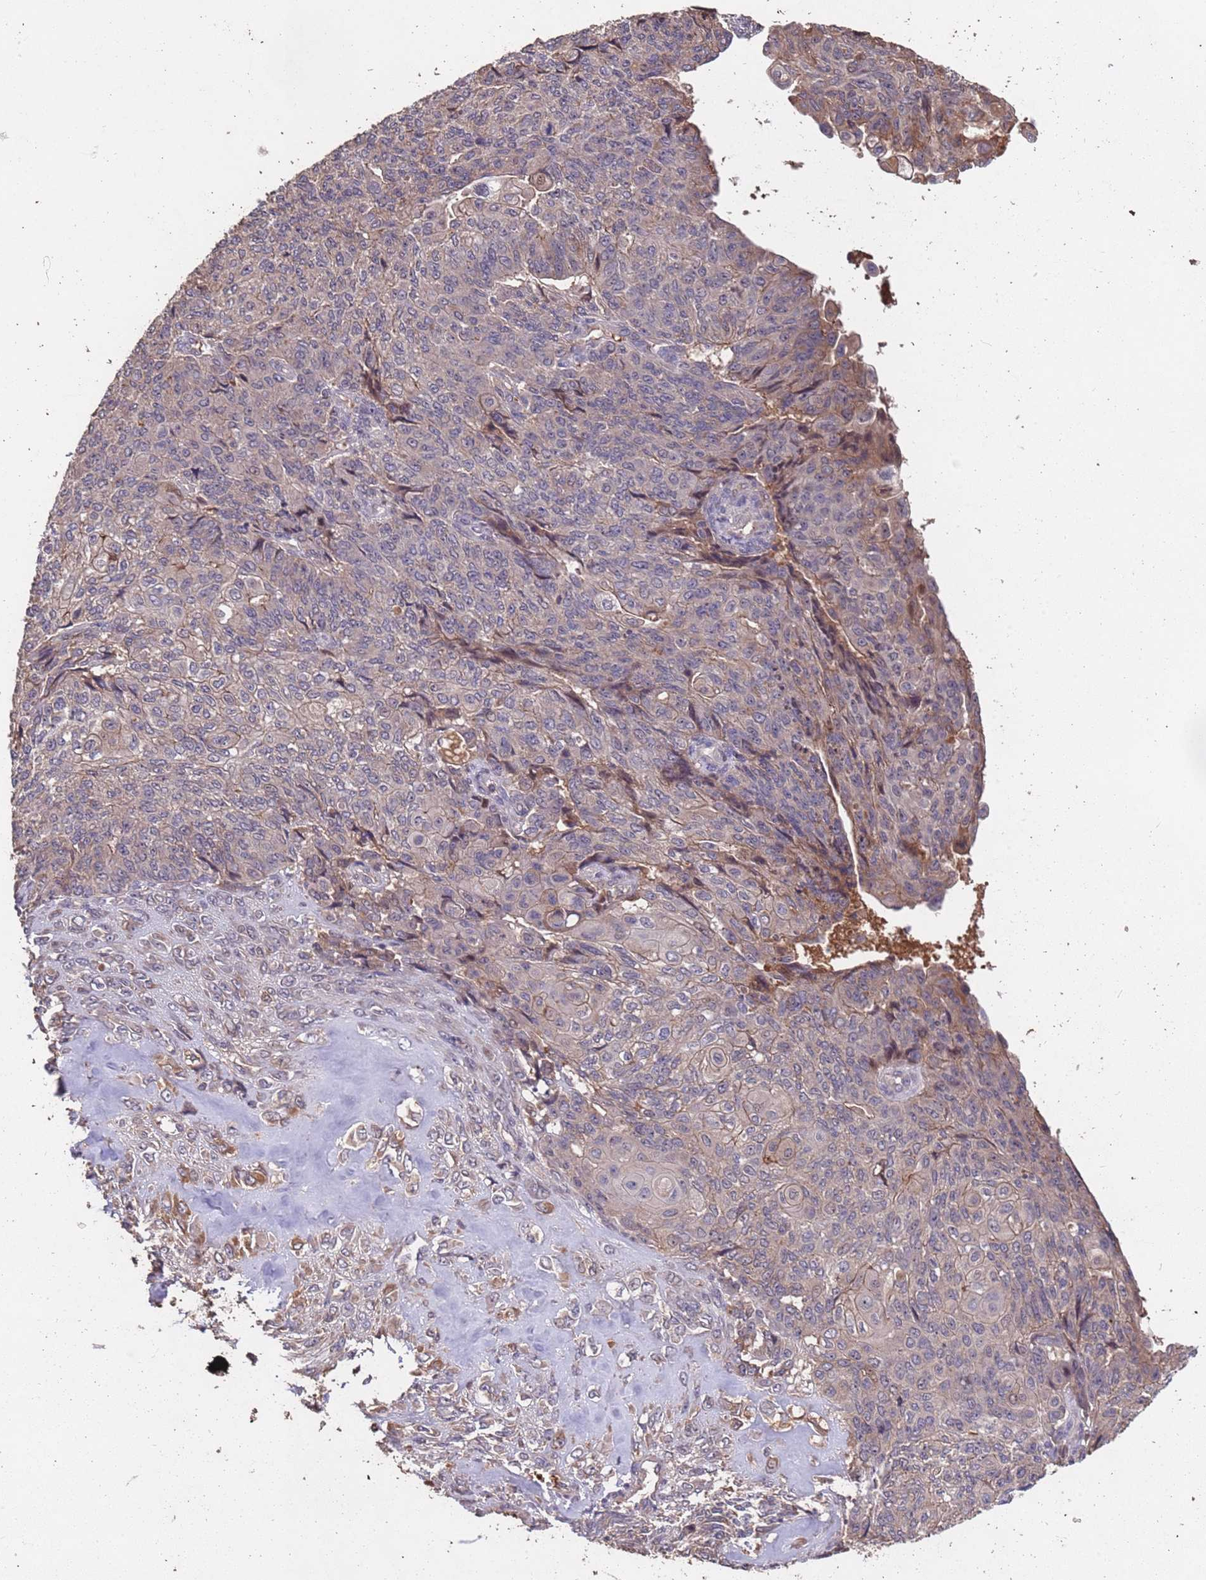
{"staining": {"intensity": "weak", "quantity": "25%-75%", "location": "cytoplasmic/membranous"}, "tissue": "endometrial cancer", "cell_type": "Tumor cells", "image_type": "cancer", "snomed": [{"axis": "morphology", "description": "Adenocarcinoma, NOS"}, {"axis": "topography", "description": "Endometrium"}], "caption": "There is low levels of weak cytoplasmic/membranous positivity in tumor cells of endometrial adenocarcinoma, as demonstrated by immunohistochemical staining (brown color).", "gene": "CCDC184", "patient": {"sex": "female", "age": 32}}